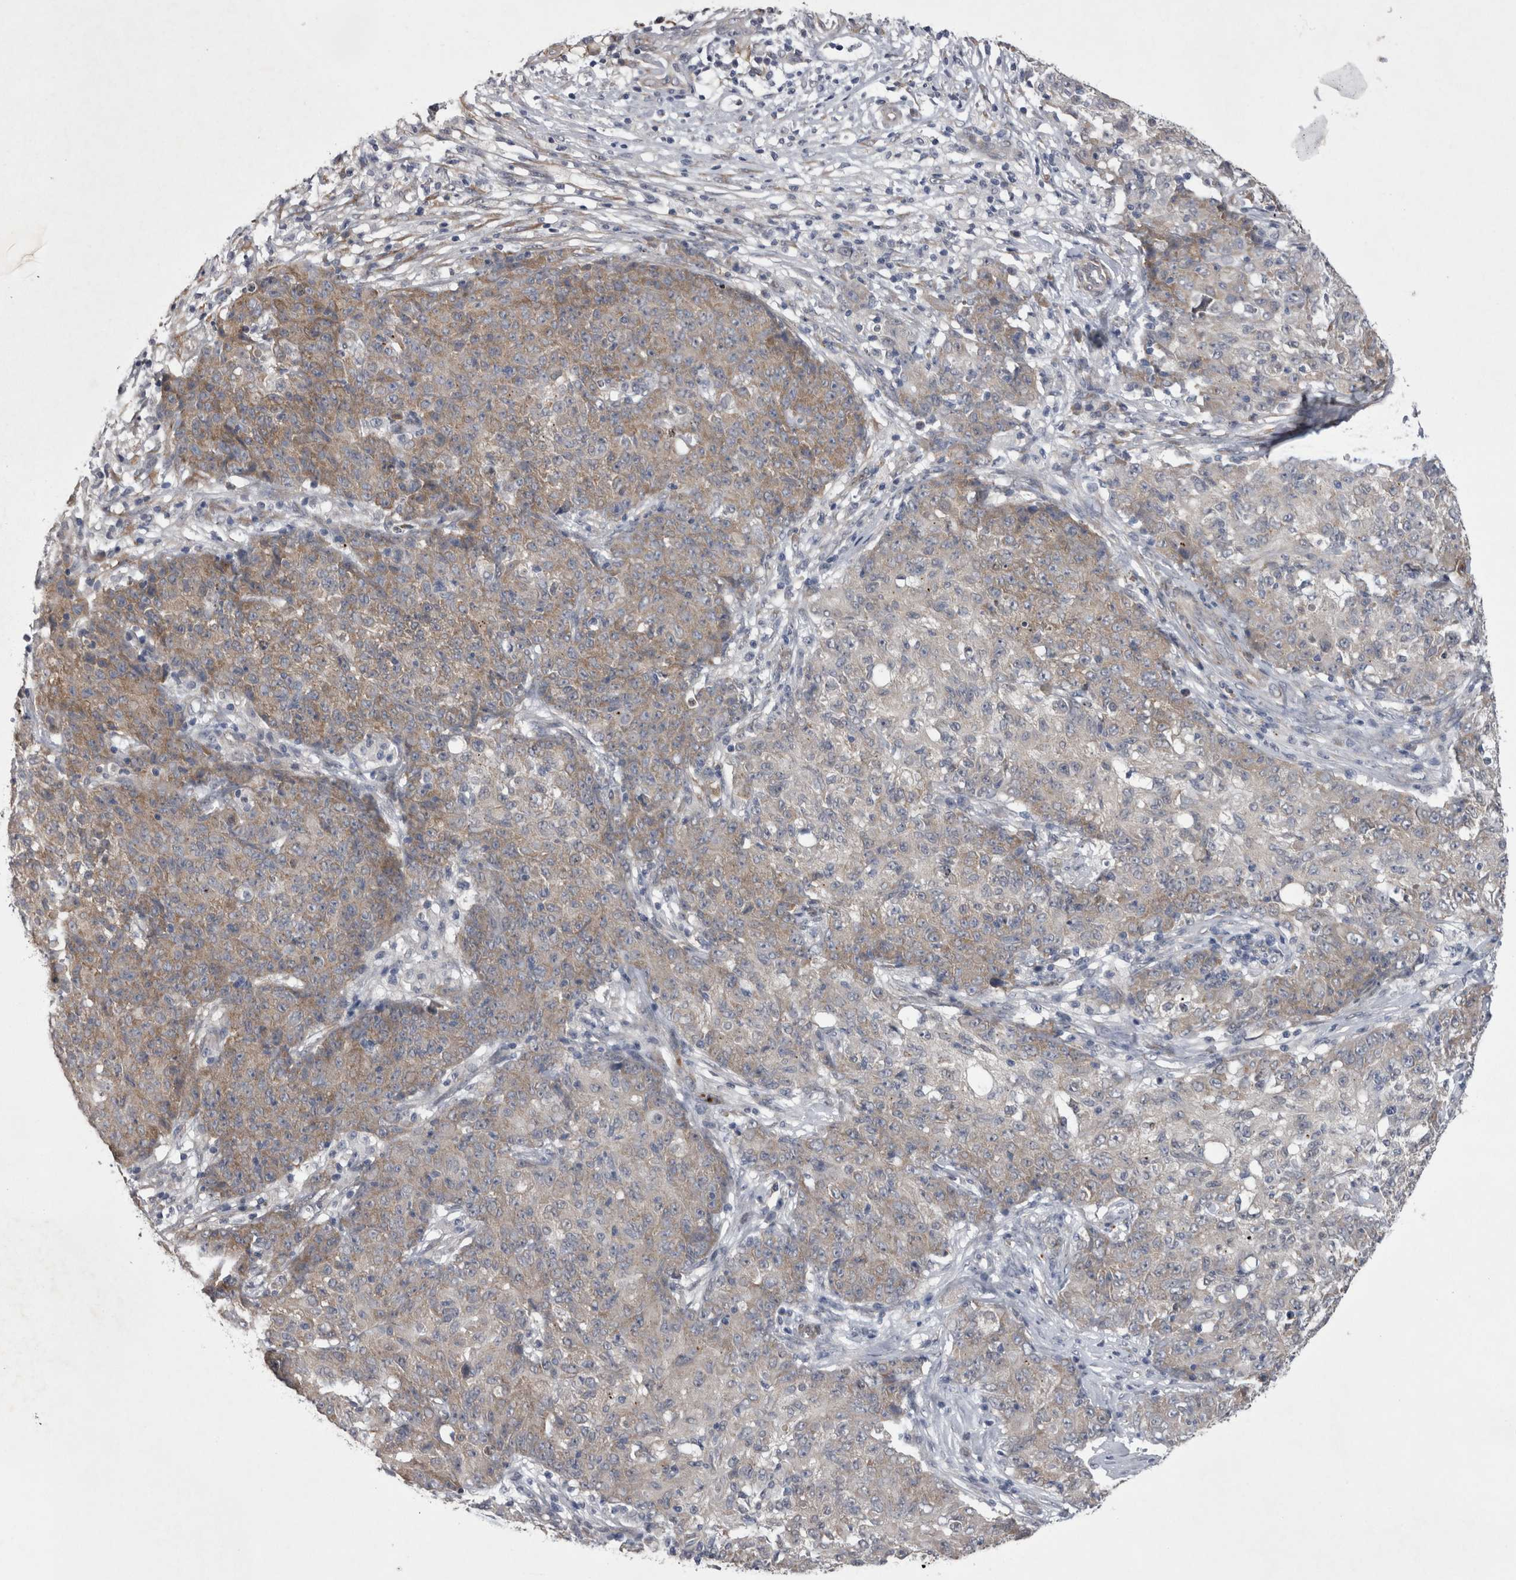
{"staining": {"intensity": "weak", "quantity": "25%-75%", "location": "cytoplasmic/membranous"}, "tissue": "ovarian cancer", "cell_type": "Tumor cells", "image_type": "cancer", "snomed": [{"axis": "morphology", "description": "Carcinoma, endometroid"}, {"axis": "topography", "description": "Ovary"}], "caption": "This histopathology image demonstrates ovarian endometroid carcinoma stained with immunohistochemistry to label a protein in brown. The cytoplasmic/membranous of tumor cells show weak positivity for the protein. Nuclei are counter-stained blue.", "gene": "DDX6", "patient": {"sex": "female", "age": 42}}